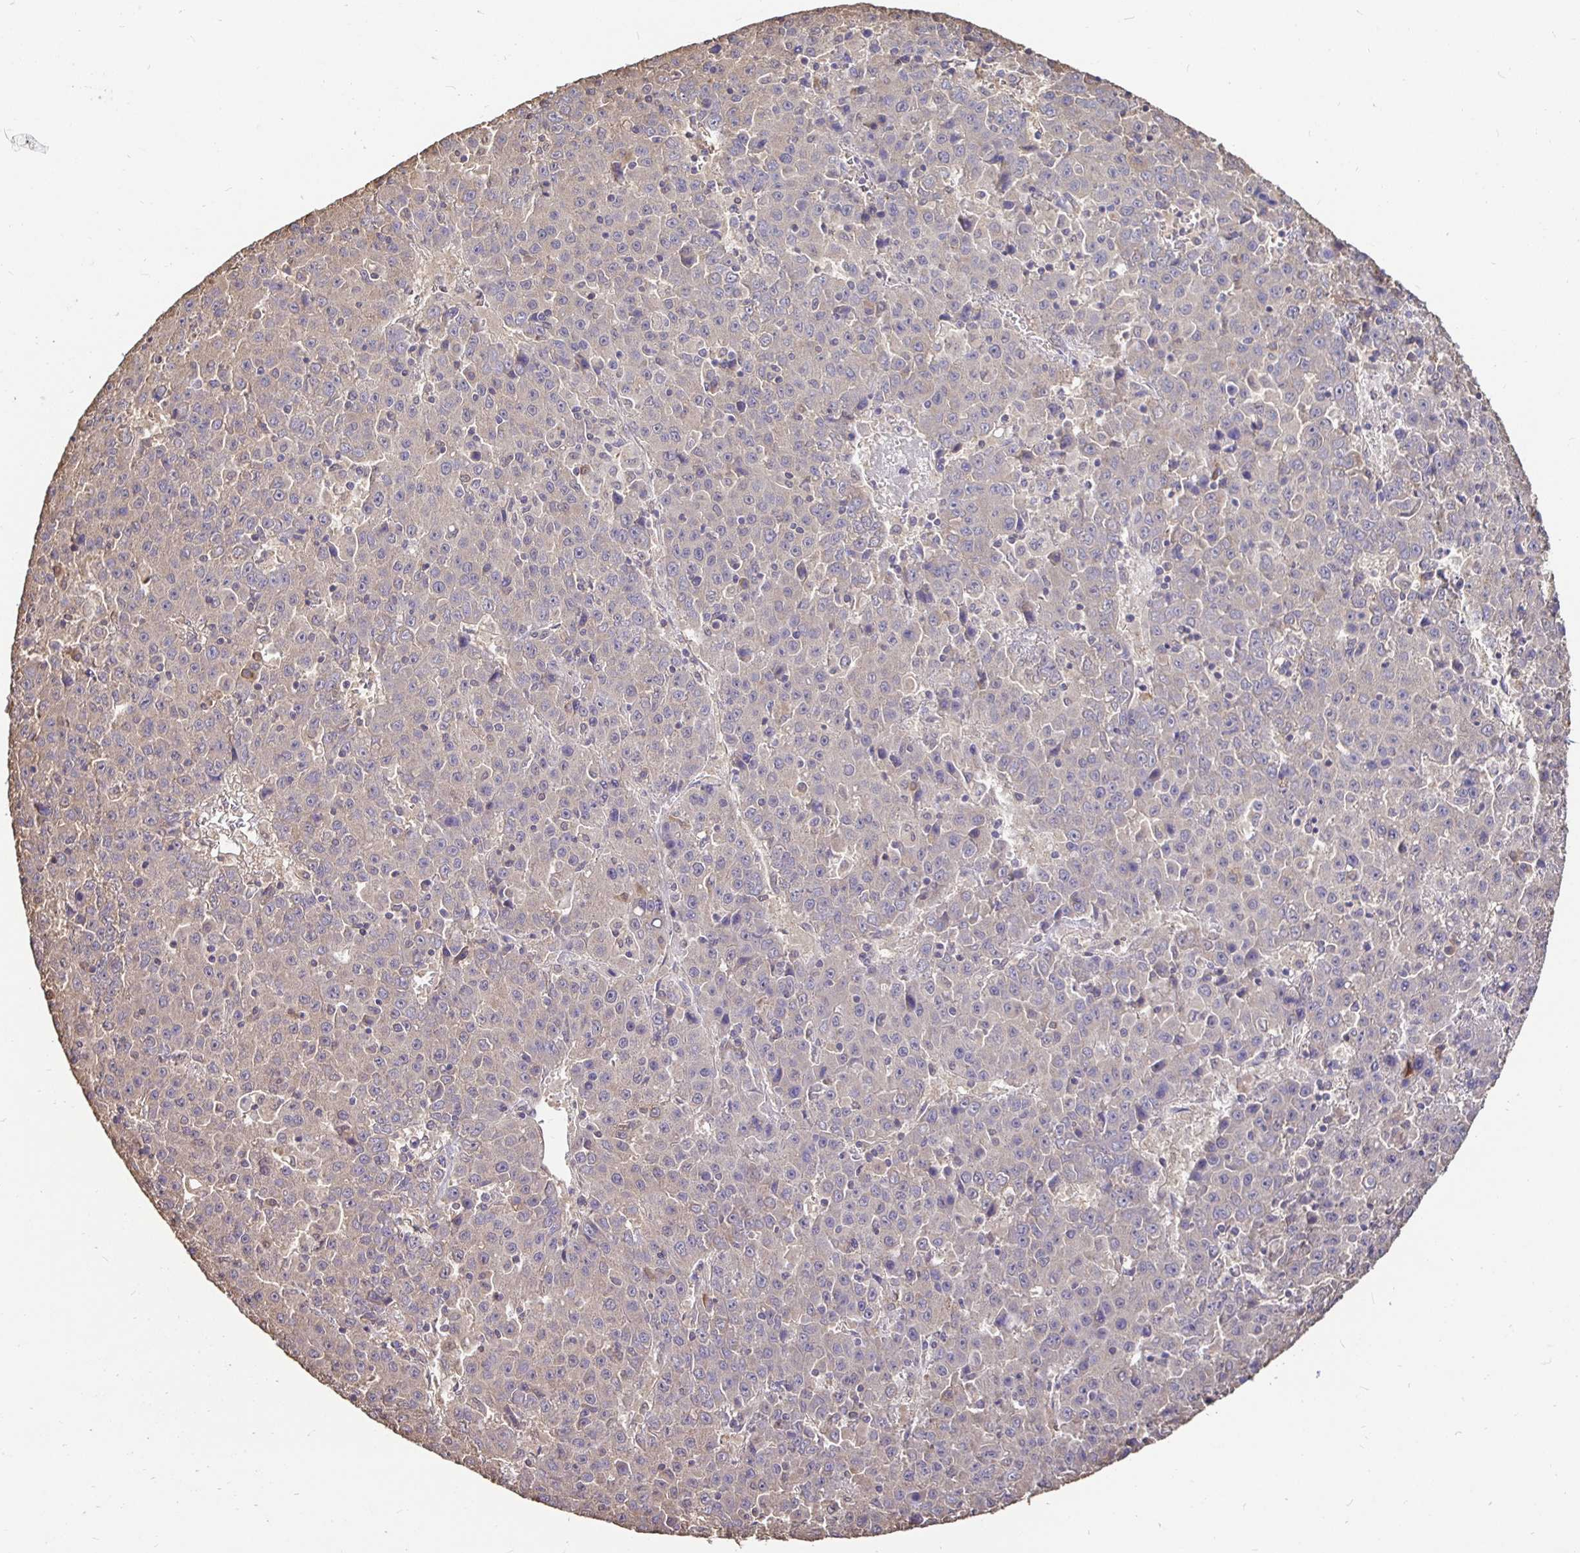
{"staining": {"intensity": "negative", "quantity": "none", "location": "none"}, "tissue": "liver cancer", "cell_type": "Tumor cells", "image_type": "cancer", "snomed": [{"axis": "morphology", "description": "Carcinoma, Hepatocellular, NOS"}, {"axis": "topography", "description": "Liver"}], "caption": "There is no significant expression in tumor cells of liver cancer.", "gene": "MAPK8IP3", "patient": {"sex": "female", "age": 53}}